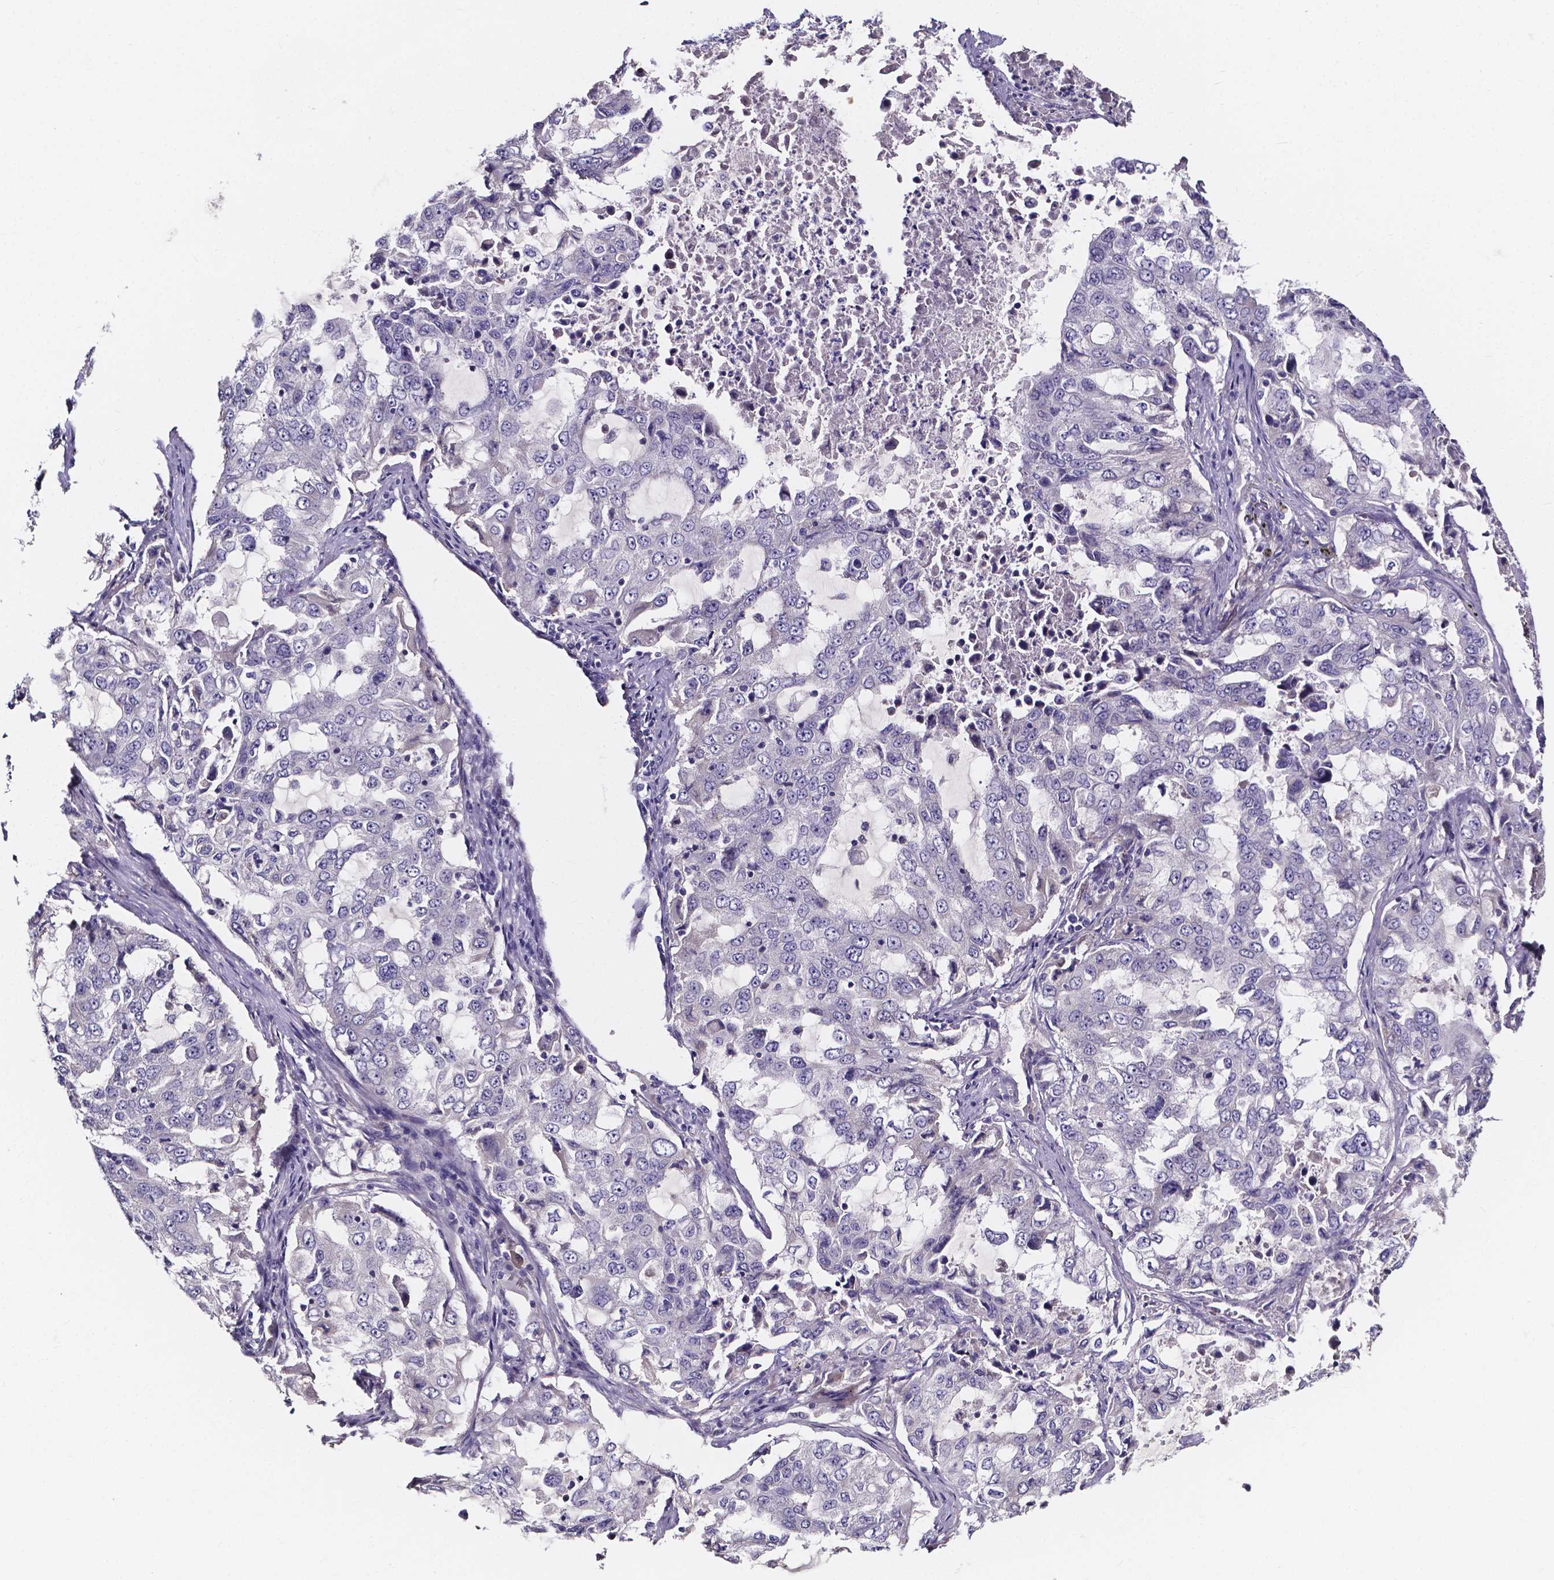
{"staining": {"intensity": "negative", "quantity": "none", "location": "none"}, "tissue": "lung cancer", "cell_type": "Tumor cells", "image_type": "cancer", "snomed": [{"axis": "morphology", "description": "Adenocarcinoma, NOS"}, {"axis": "topography", "description": "Lung"}], "caption": "IHC of adenocarcinoma (lung) displays no staining in tumor cells.", "gene": "SPOCD1", "patient": {"sex": "female", "age": 61}}